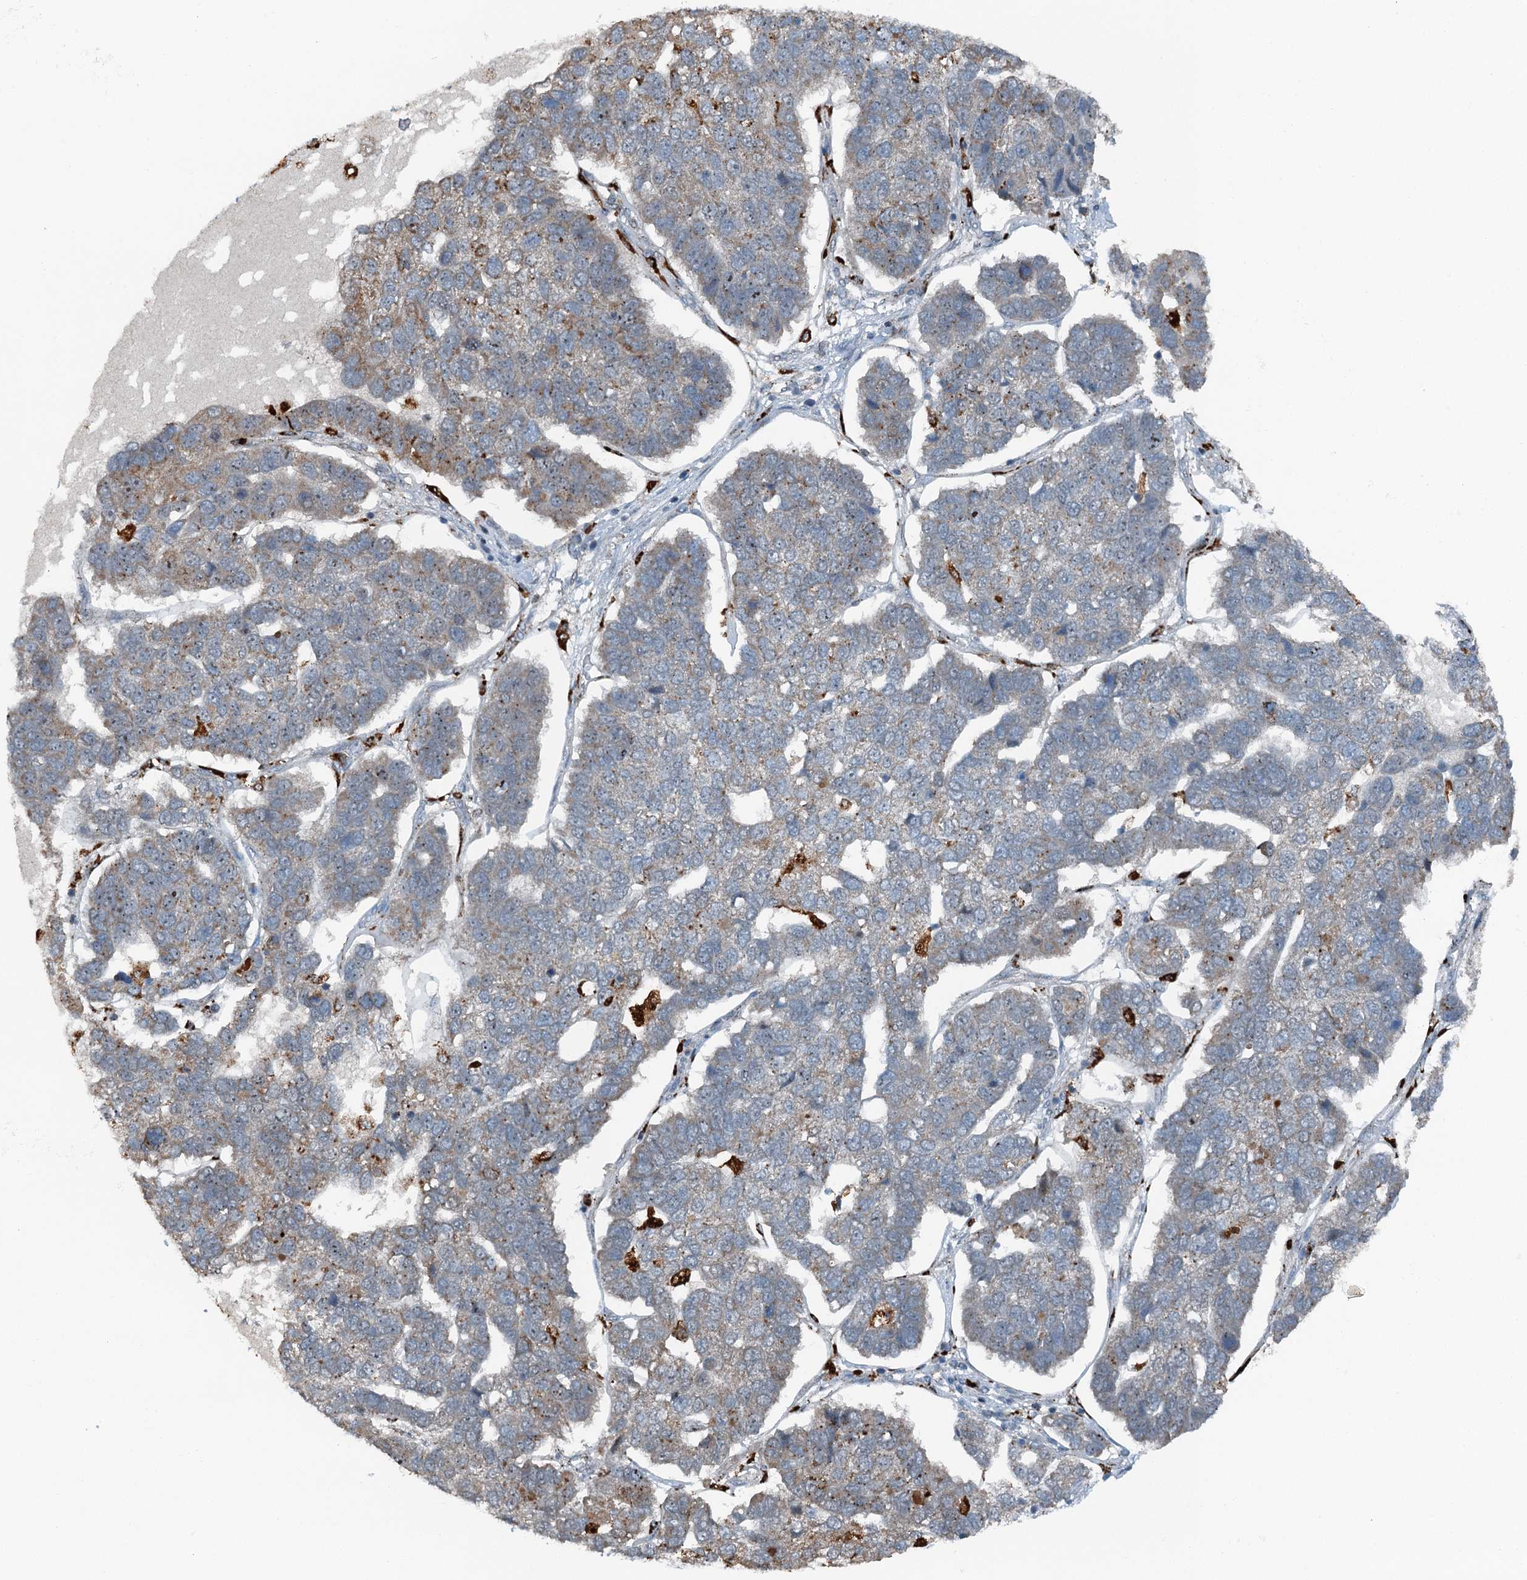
{"staining": {"intensity": "weak", "quantity": "25%-75%", "location": "cytoplasmic/membranous"}, "tissue": "pancreatic cancer", "cell_type": "Tumor cells", "image_type": "cancer", "snomed": [{"axis": "morphology", "description": "Adenocarcinoma, NOS"}, {"axis": "topography", "description": "Pancreas"}], "caption": "Immunohistochemical staining of adenocarcinoma (pancreatic) shows low levels of weak cytoplasmic/membranous expression in approximately 25%-75% of tumor cells.", "gene": "BMERB1", "patient": {"sex": "female", "age": 61}}